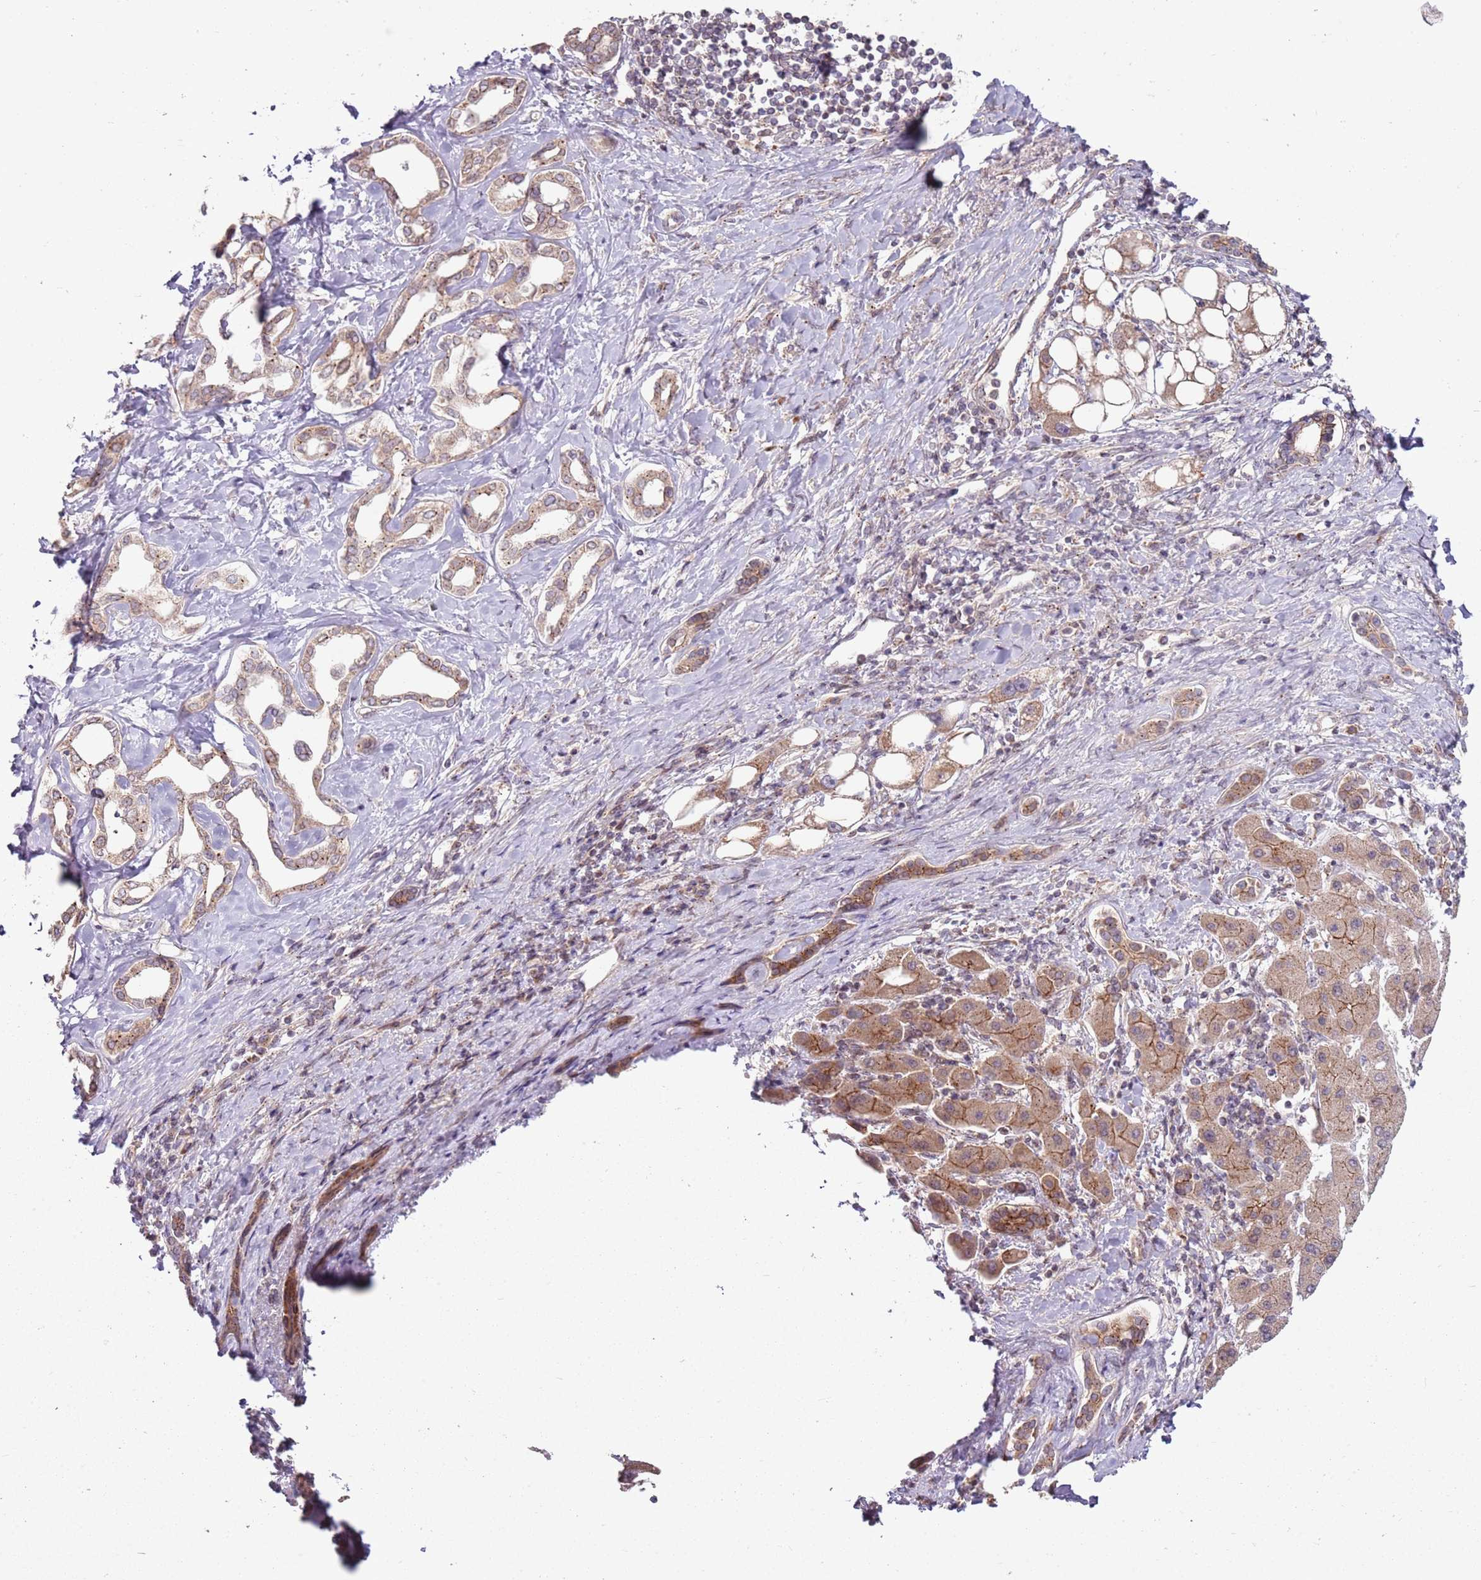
{"staining": {"intensity": "moderate", "quantity": "25%-75%", "location": "cytoplasmic/membranous"}, "tissue": "liver cancer", "cell_type": "Tumor cells", "image_type": "cancer", "snomed": [{"axis": "morphology", "description": "Cholangiocarcinoma"}, {"axis": "topography", "description": "Liver"}], "caption": "A photomicrograph showing moderate cytoplasmic/membranous positivity in about 25%-75% of tumor cells in liver cancer (cholangiocarcinoma), as visualized by brown immunohistochemical staining.", "gene": "SPATA31D1", "patient": {"sex": "female", "age": 77}}